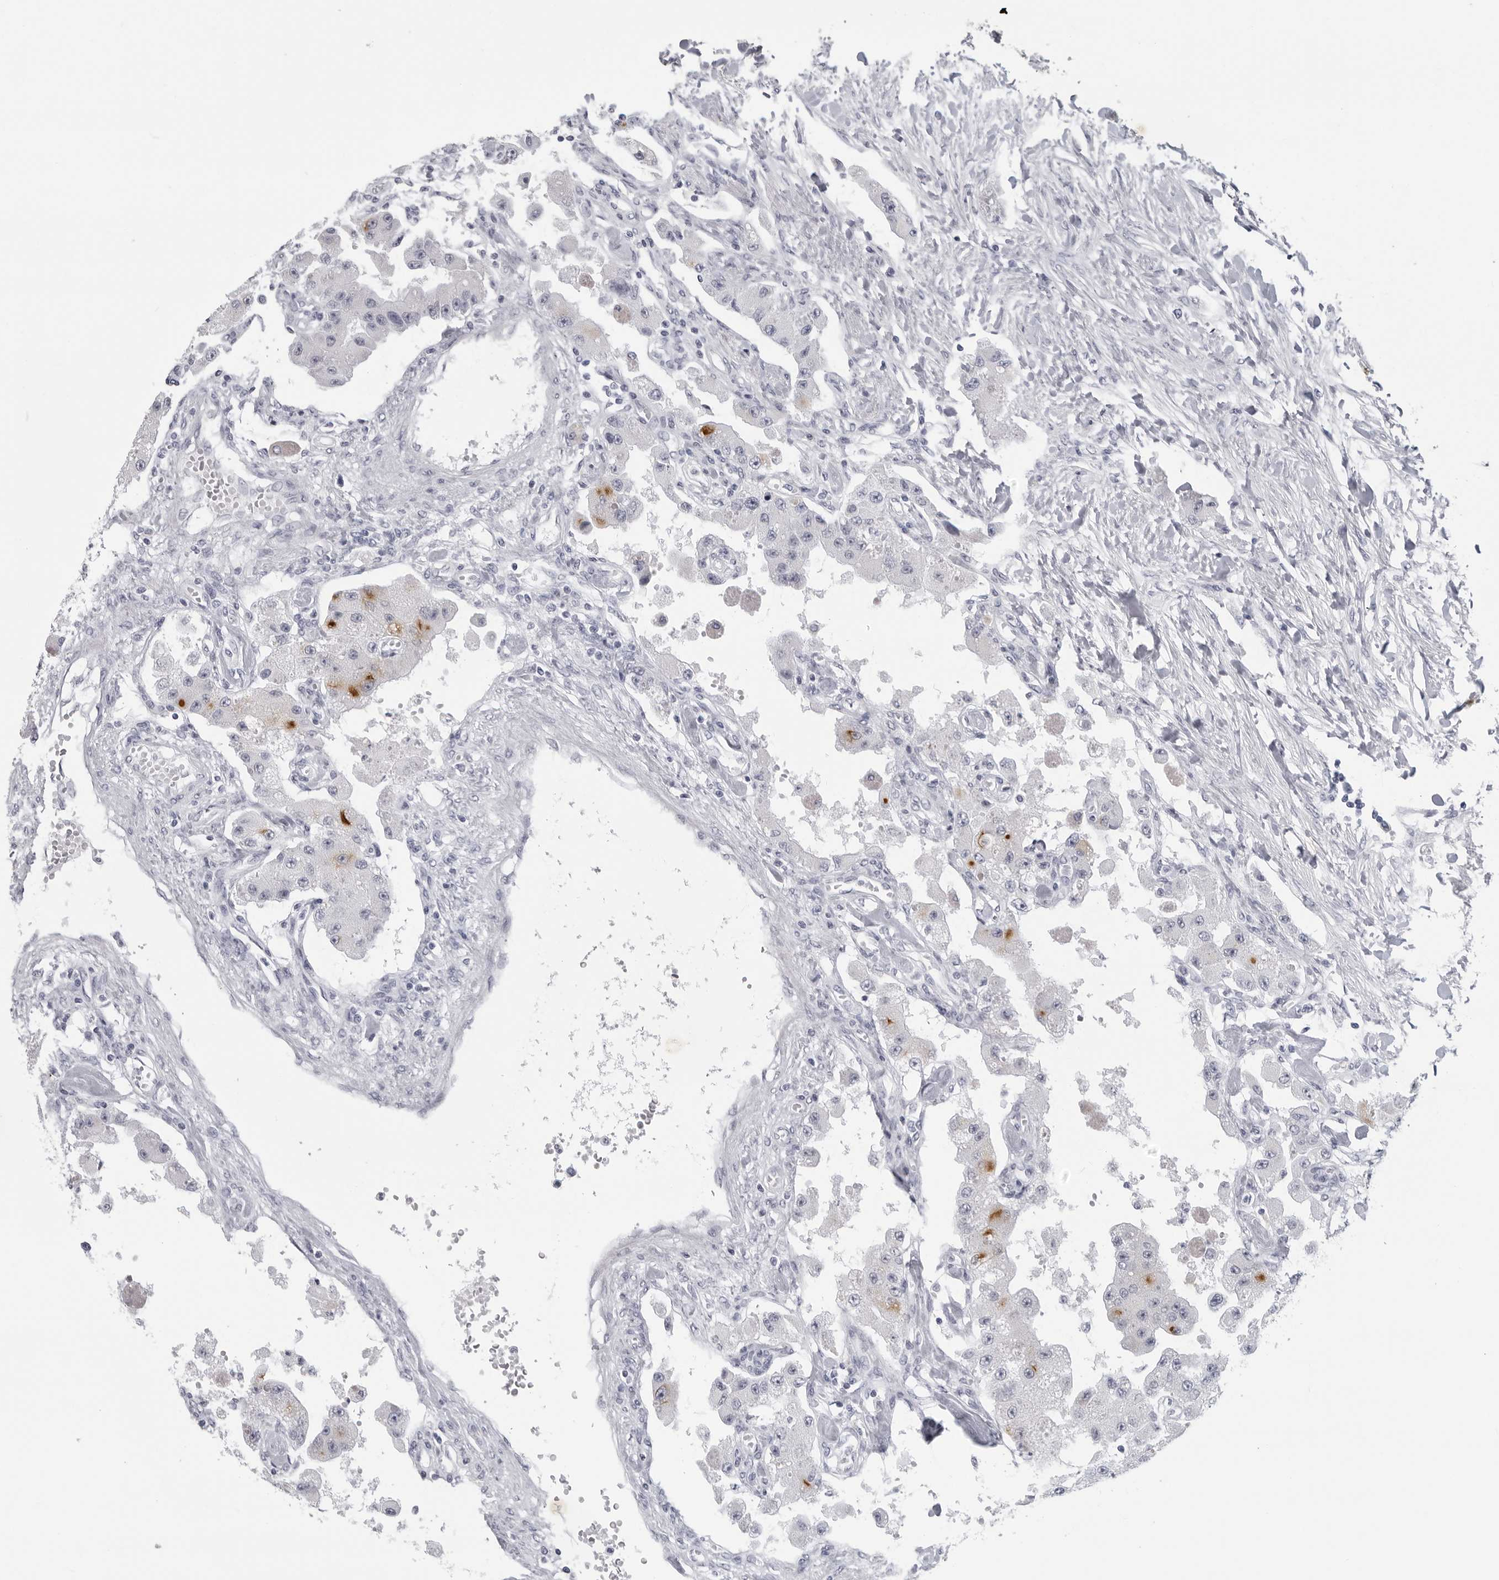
{"staining": {"intensity": "moderate", "quantity": "<25%", "location": "cytoplasmic/membranous"}, "tissue": "carcinoid", "cell_type": "Tumor cells", "image_type": "cancer", "snomed": [{"axis": "morphology", "description": "Carcinoid, malignant, NOS"}, {"axis": "topography", "description": "Pancreas"}], "caption": "An immunohistochemistry micrograph of tumor tissue is shown. Protein staining in brown labels moderate cytoplasmic/membranous positivity in malignant carcinoid within tumor cells.", "gene": "OPLAH", "patient": {"sex": "male", "age": 41}}